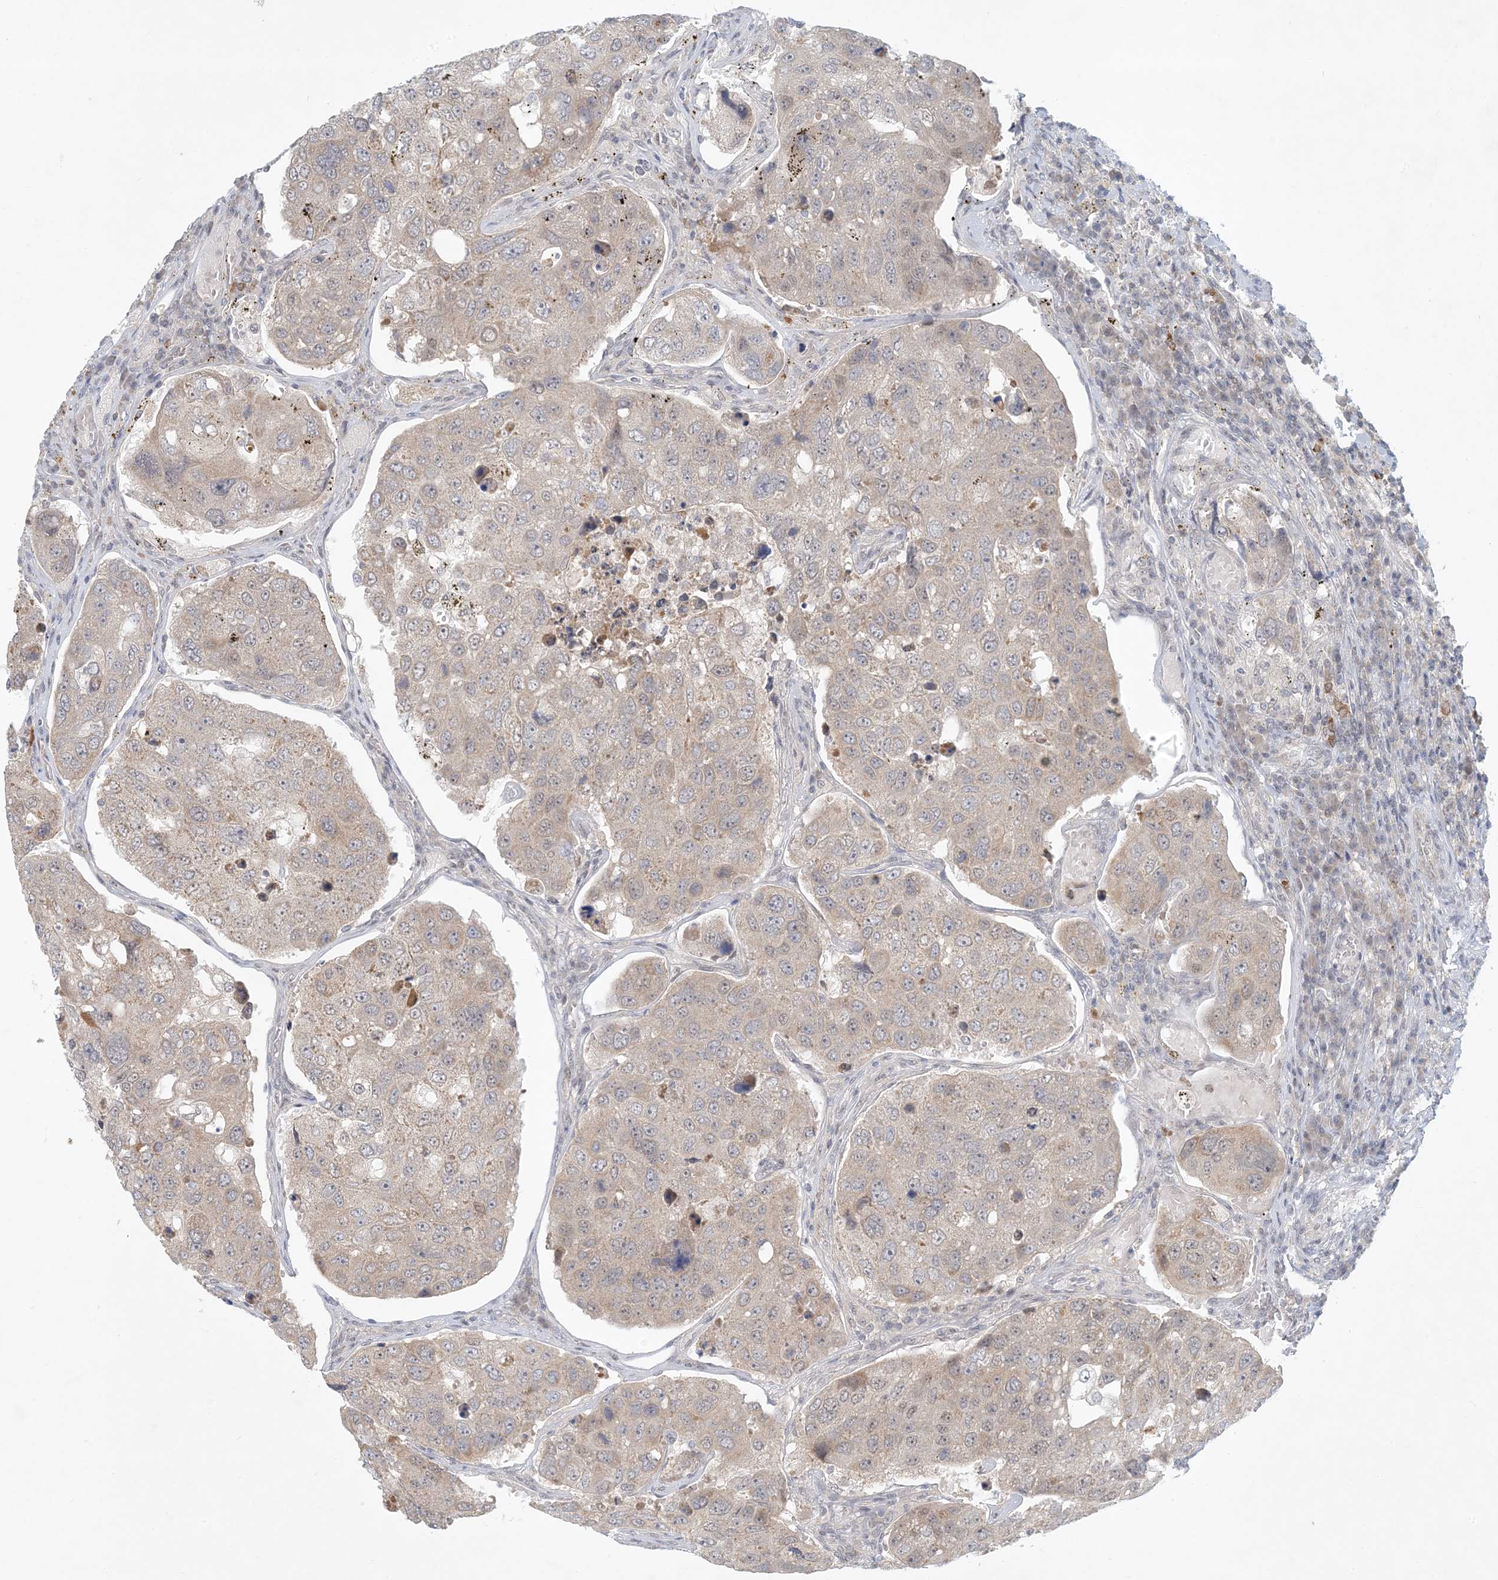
{"staining": {"intensity": "weak", "quantity": ">75%", "location": "cytoplasmic/membranous"}, "tissue": "urothelial cancer", "cell_type": "Tumor cells", "image_type": "cancer", "snomed": [{"axis": "morphology", "description": "Urothelial carcinoma, High grade"}, {"axis": "topography", "description": "Lymph node"}, {"axis": "topography", "description": "Urinary bladder"}], "caption": "A low amount of weak cytoplasmic/membranous positivity is present in approximately >75% of tumor cells in urothelial carcinoma (high-grade) tissue.", "gene": "OBI1", "patient": {"sex": "male", "age": 51}}